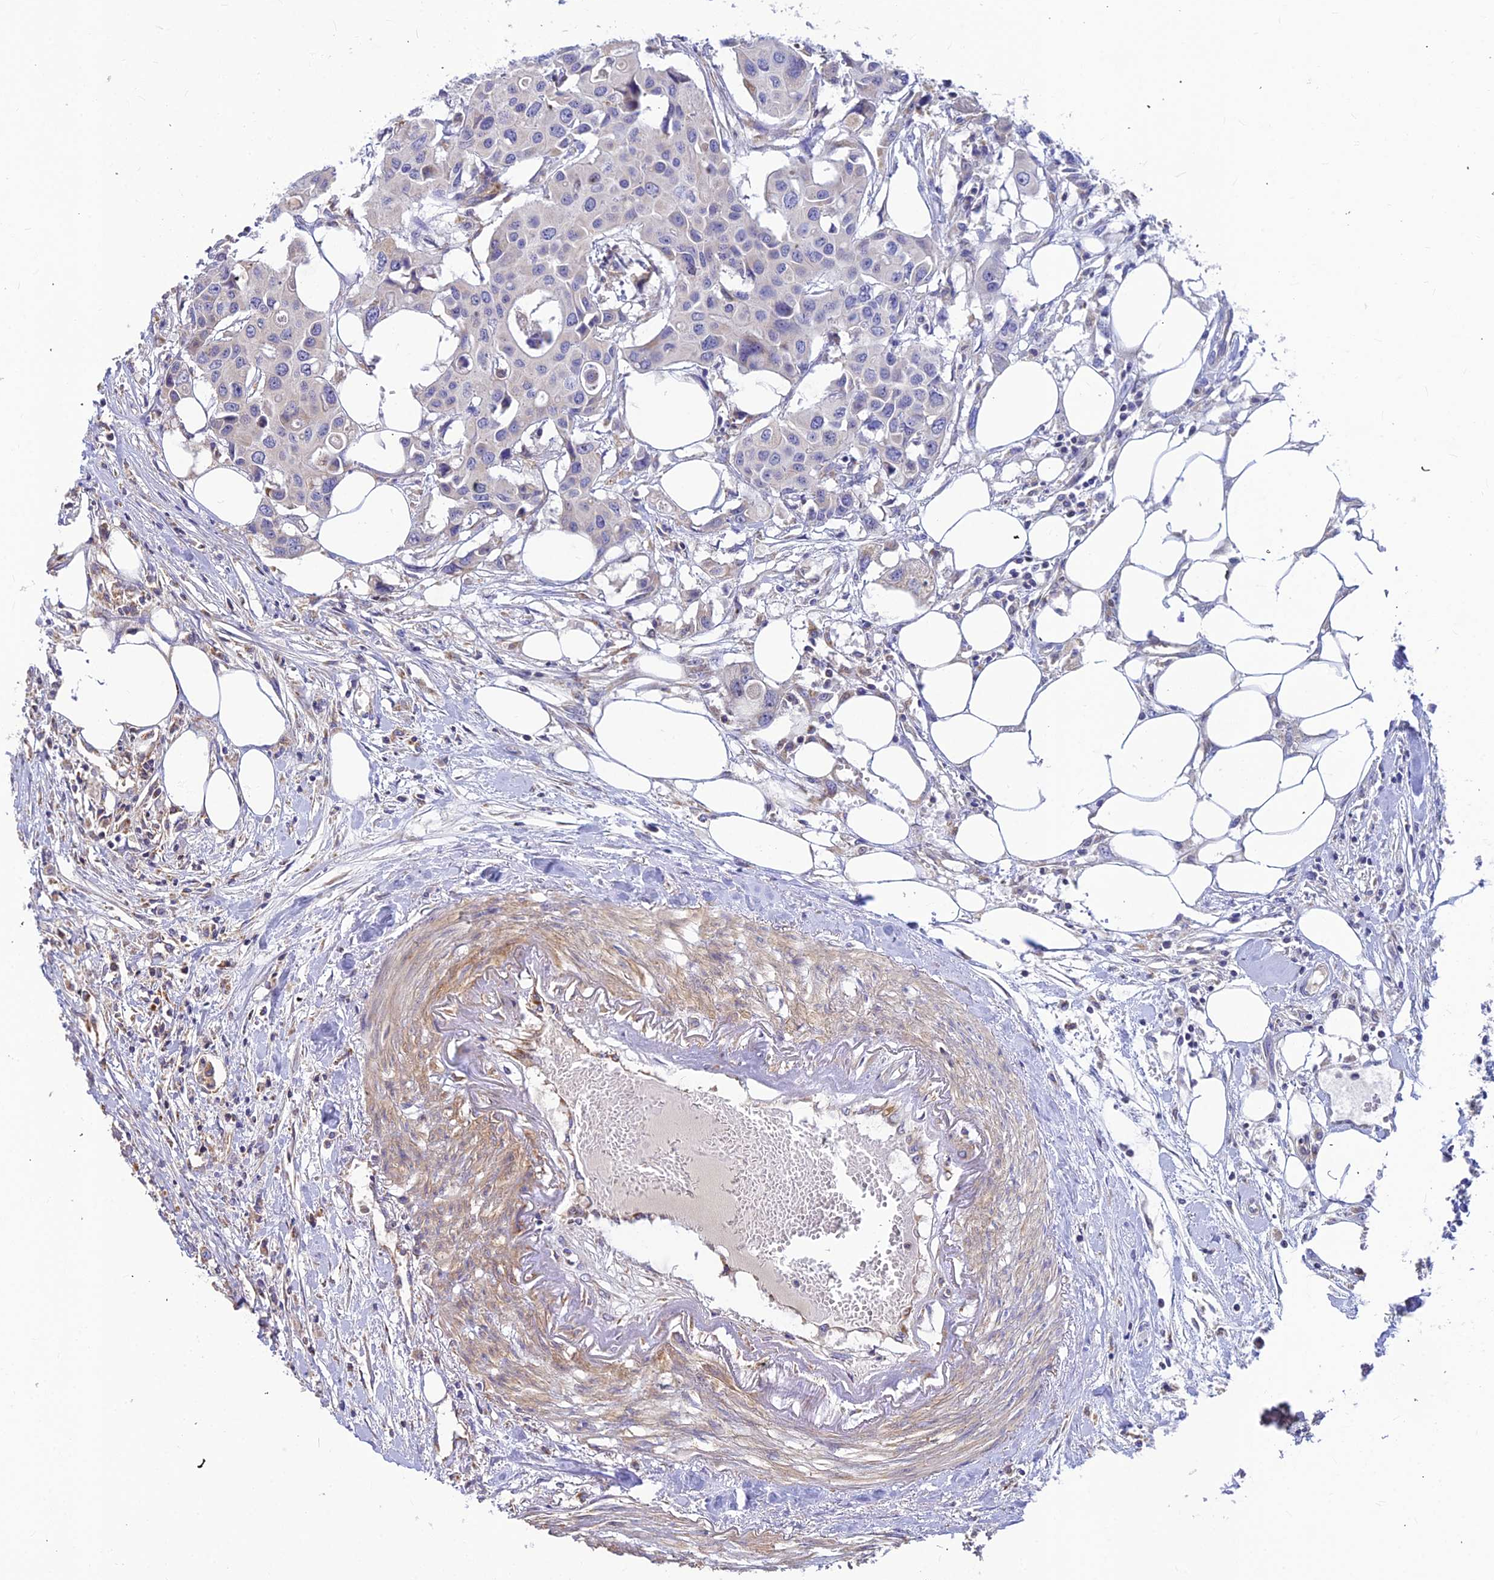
{"staining": {"intensity": "negative", "quantity": "none", "location": "none"}, "tissue": "colorectal cancer", "cell_type": "Tumor cells", "image_type": "cancer", "snomed": [{"axis": "morphology", "description": "Adenocarcinoma, NOS"}, {"axis": "topography", "description": "Colon"}], "caption": "Colorectal cancer (adenocarcinoma) stained for a protein using immunohistochemistry (IHC) reveals no staining tumor cells.", "gene": "ASPHD1", "patient": {"sex": "male", "age": 77}}